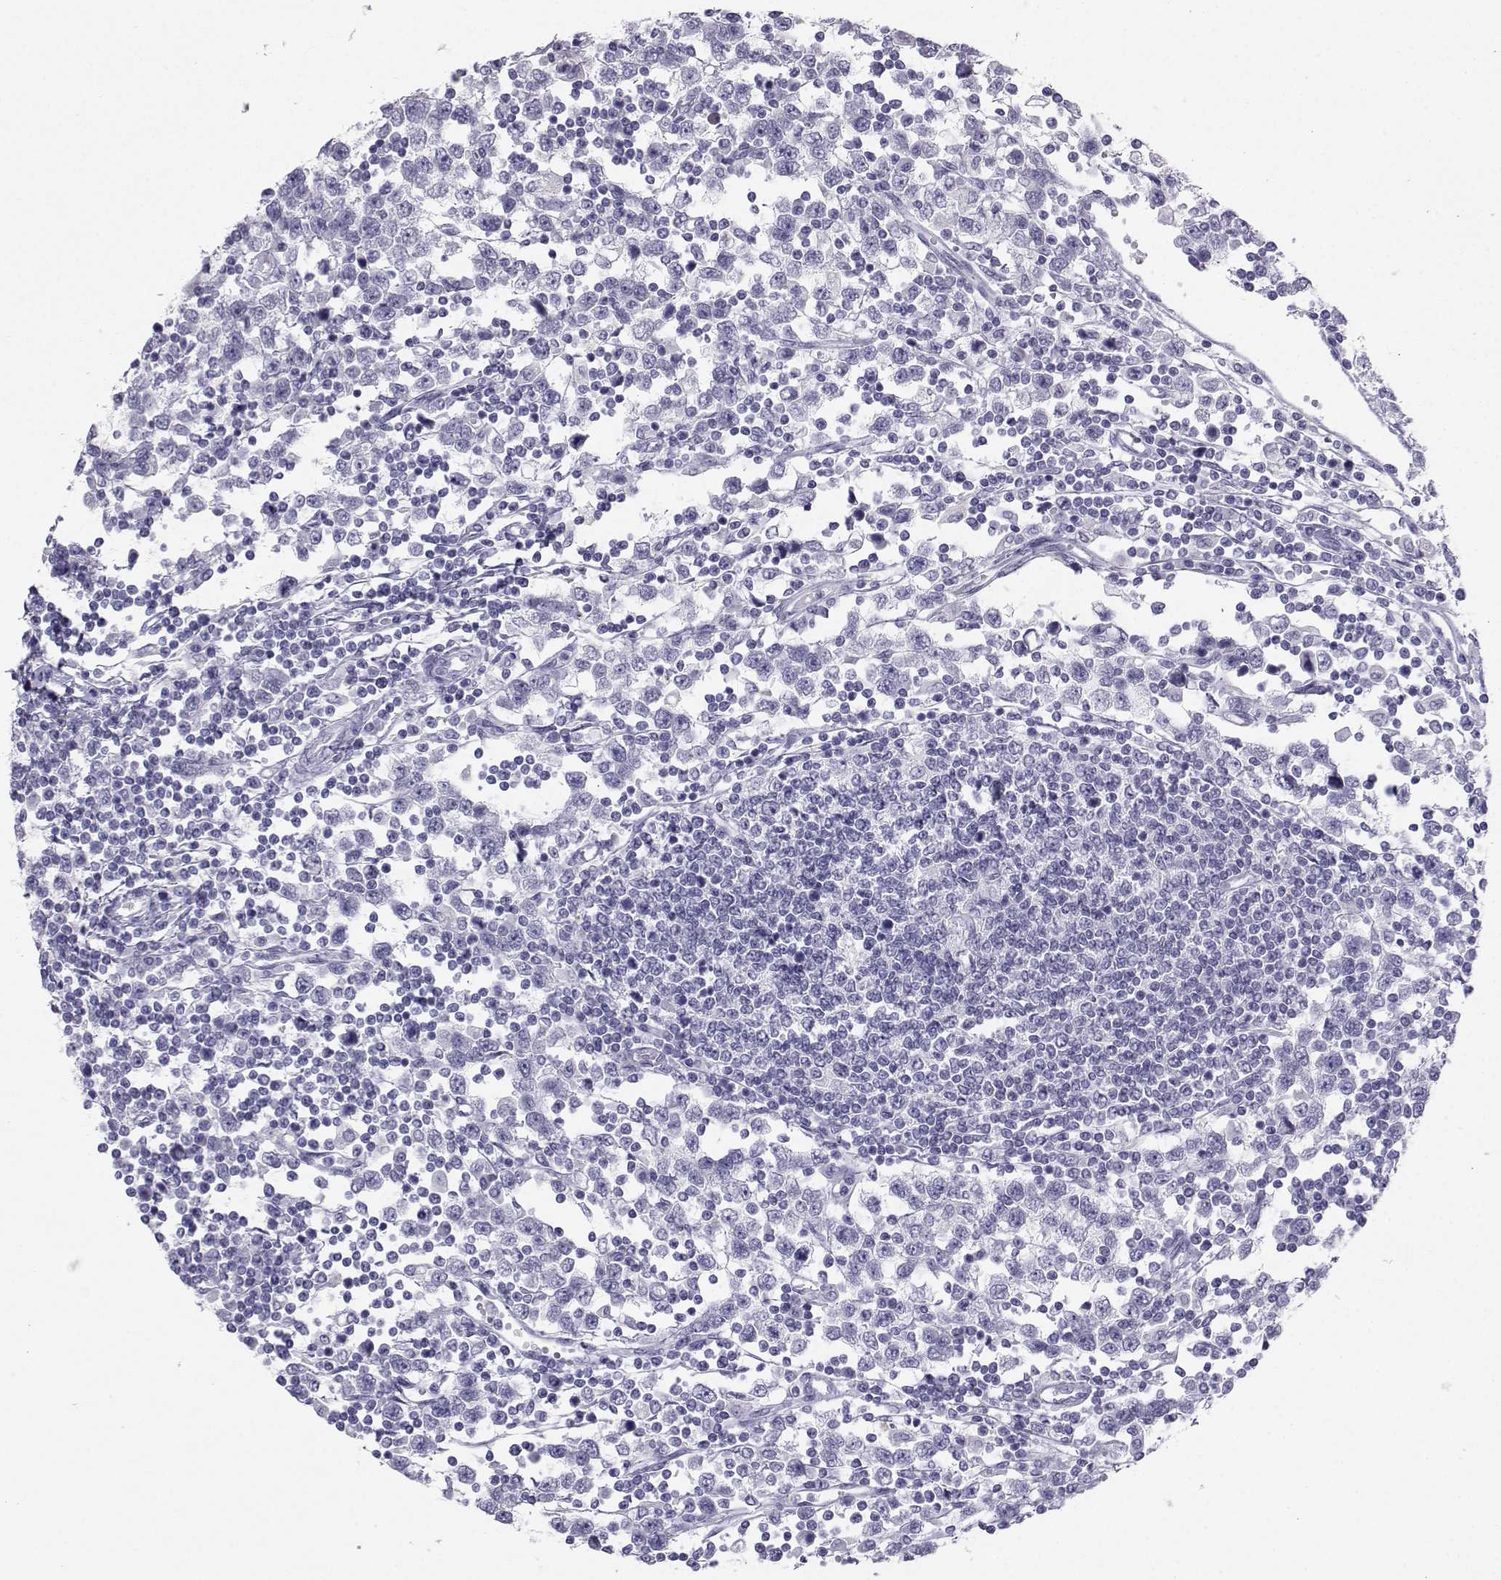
{"staining": {"intensity": "negative", "quantity": "none", "location": "none"}, "tissue": "testis cancer", "cell_type": "Tumor cells", "image_type": "cancer", "snomed": [{"axis": "morphology", "description": "Seminoma, NOS"}, {"axis": "topography", "description": "Testis"}], "caption": "Testis cancer stained for a protein using IHC displays no expression tumor cells.", "gene": "SST", "patient": {"sex": "male", "age": 34}}